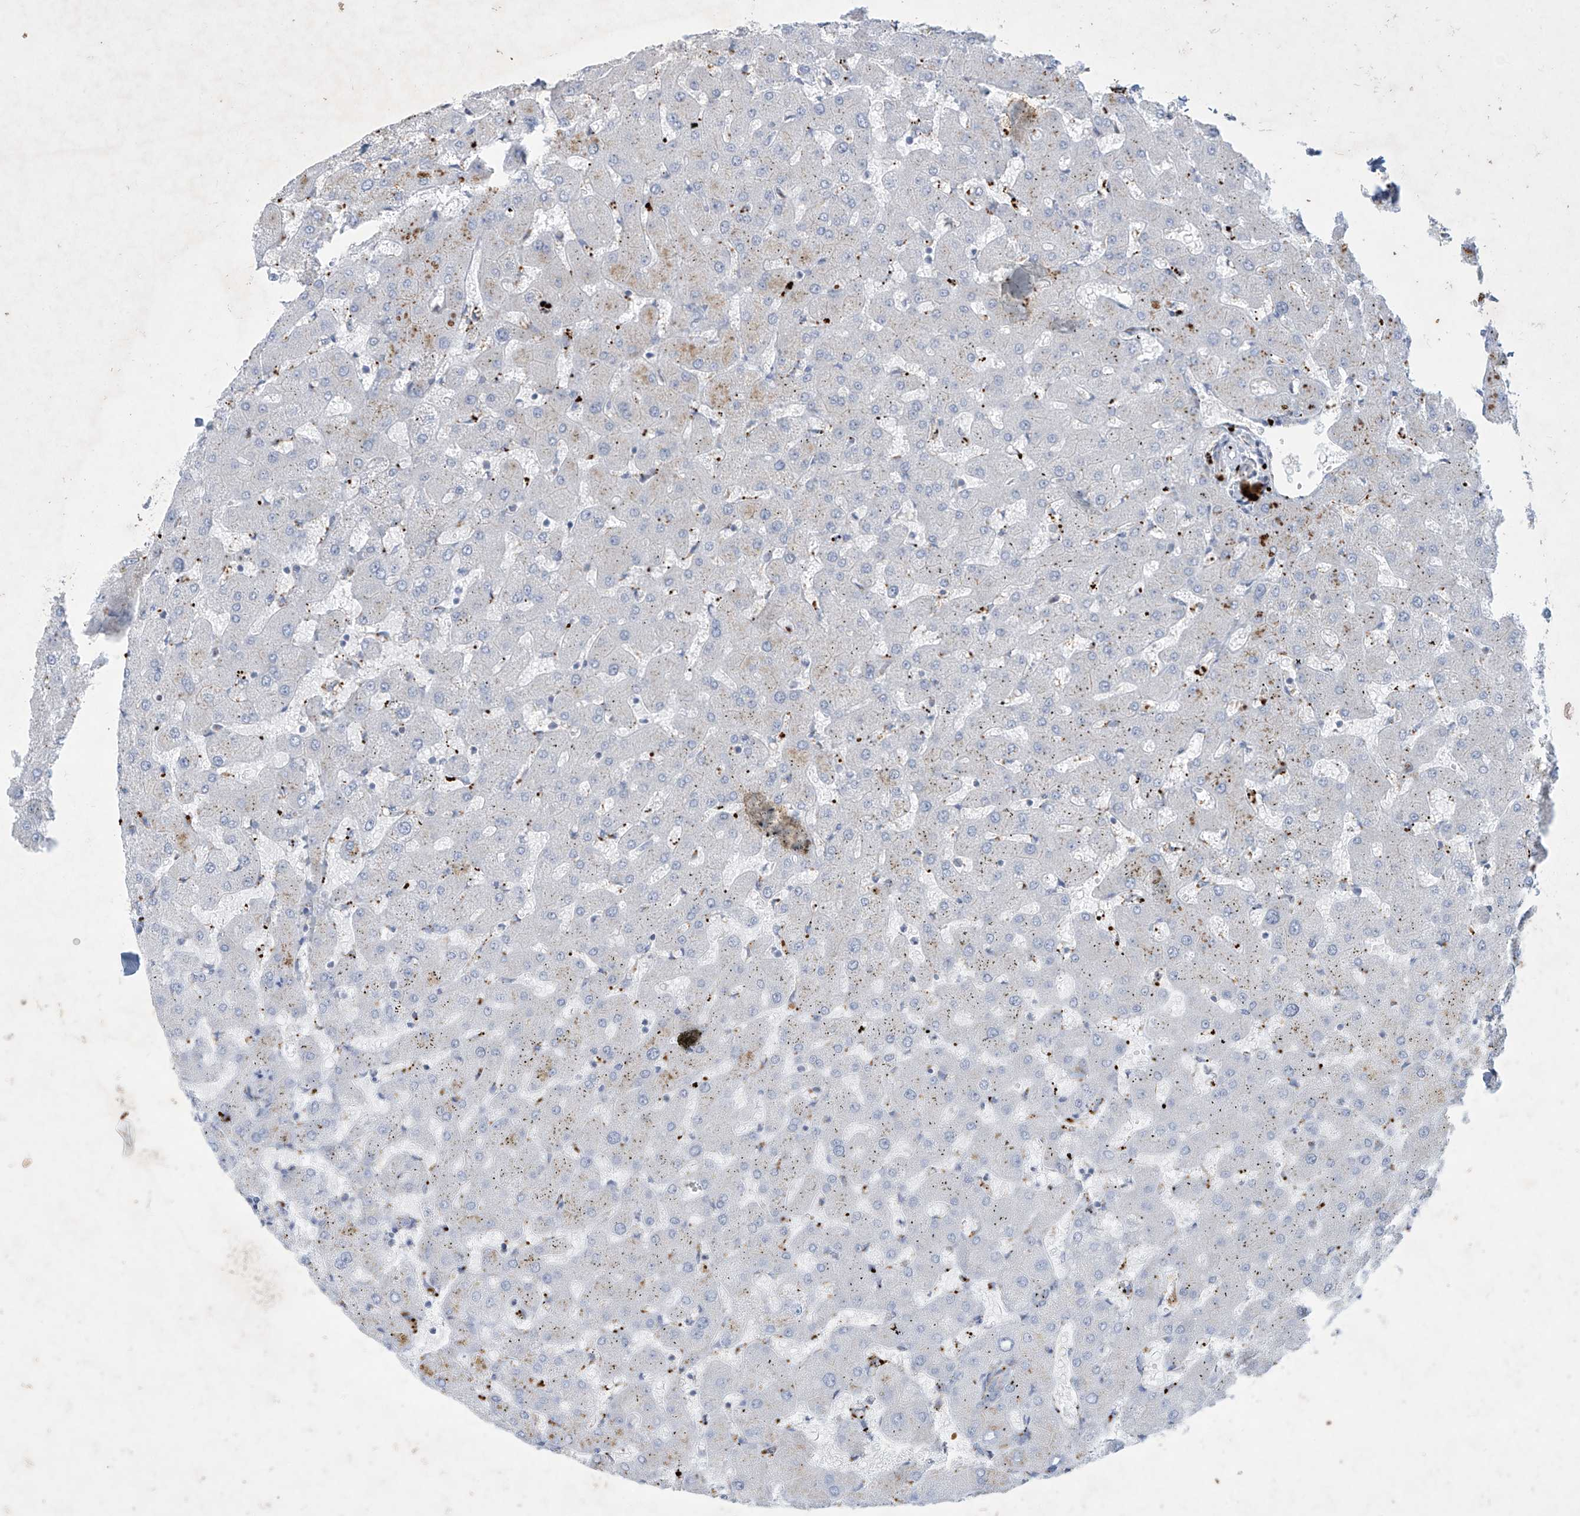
{"staining": {"intensity": "negative", "quantity": "none", "location": "none"}, "tissue": "liver", "cell_type": "Cholangiocytes", "image_type": "normal", "snomed": [{"axis": "morphology", "description": "Normal tissue, NOS"}, {"axis": "topography", "description": "Liver"}], "caption": "High magnification brightfield microscopy of benign liver stained with DAB (3,3'-diaminobenzidine) (brown) and counterstained with hematoxylin (blue): cholangiocytes show no significant positivity.", "gene": "GPR137C", "patient": {"sex": "female", "age": 63}}